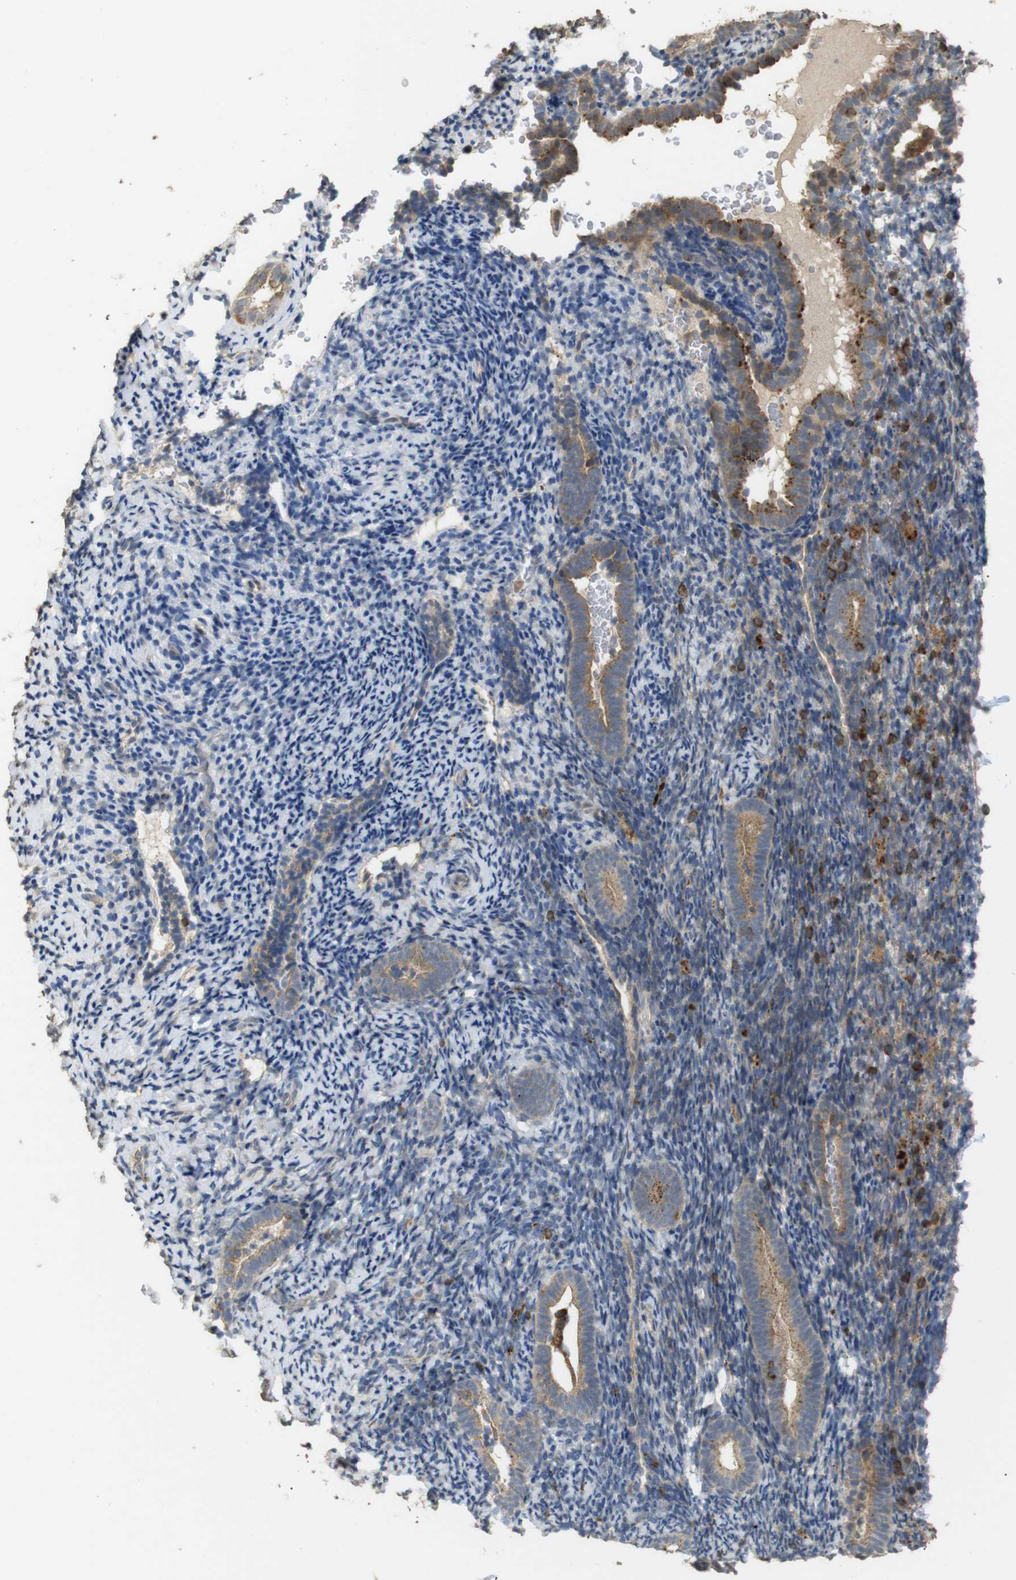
{"staining": {"intensity": "weak", "quantity": "<25%", "location": "cytoplasmic/membranous"}, "tissue": "endometrium", "cell_type": "Cells in endometrial stroma", "image_type": "normal", "snomed": [{"axis": "morphology", "description": "Normal tissue, NOS"}, {"axis": "topography", "description": "Endometrium"}], "caption": "DAB (3,3'-diaminobenzidine) immunohistochemical staining of benign human endometrium exhibits no significant staining in cells in endometrial stroma.", "gene": "KSR1", "patient": {"sex": "female", "age": 51}}